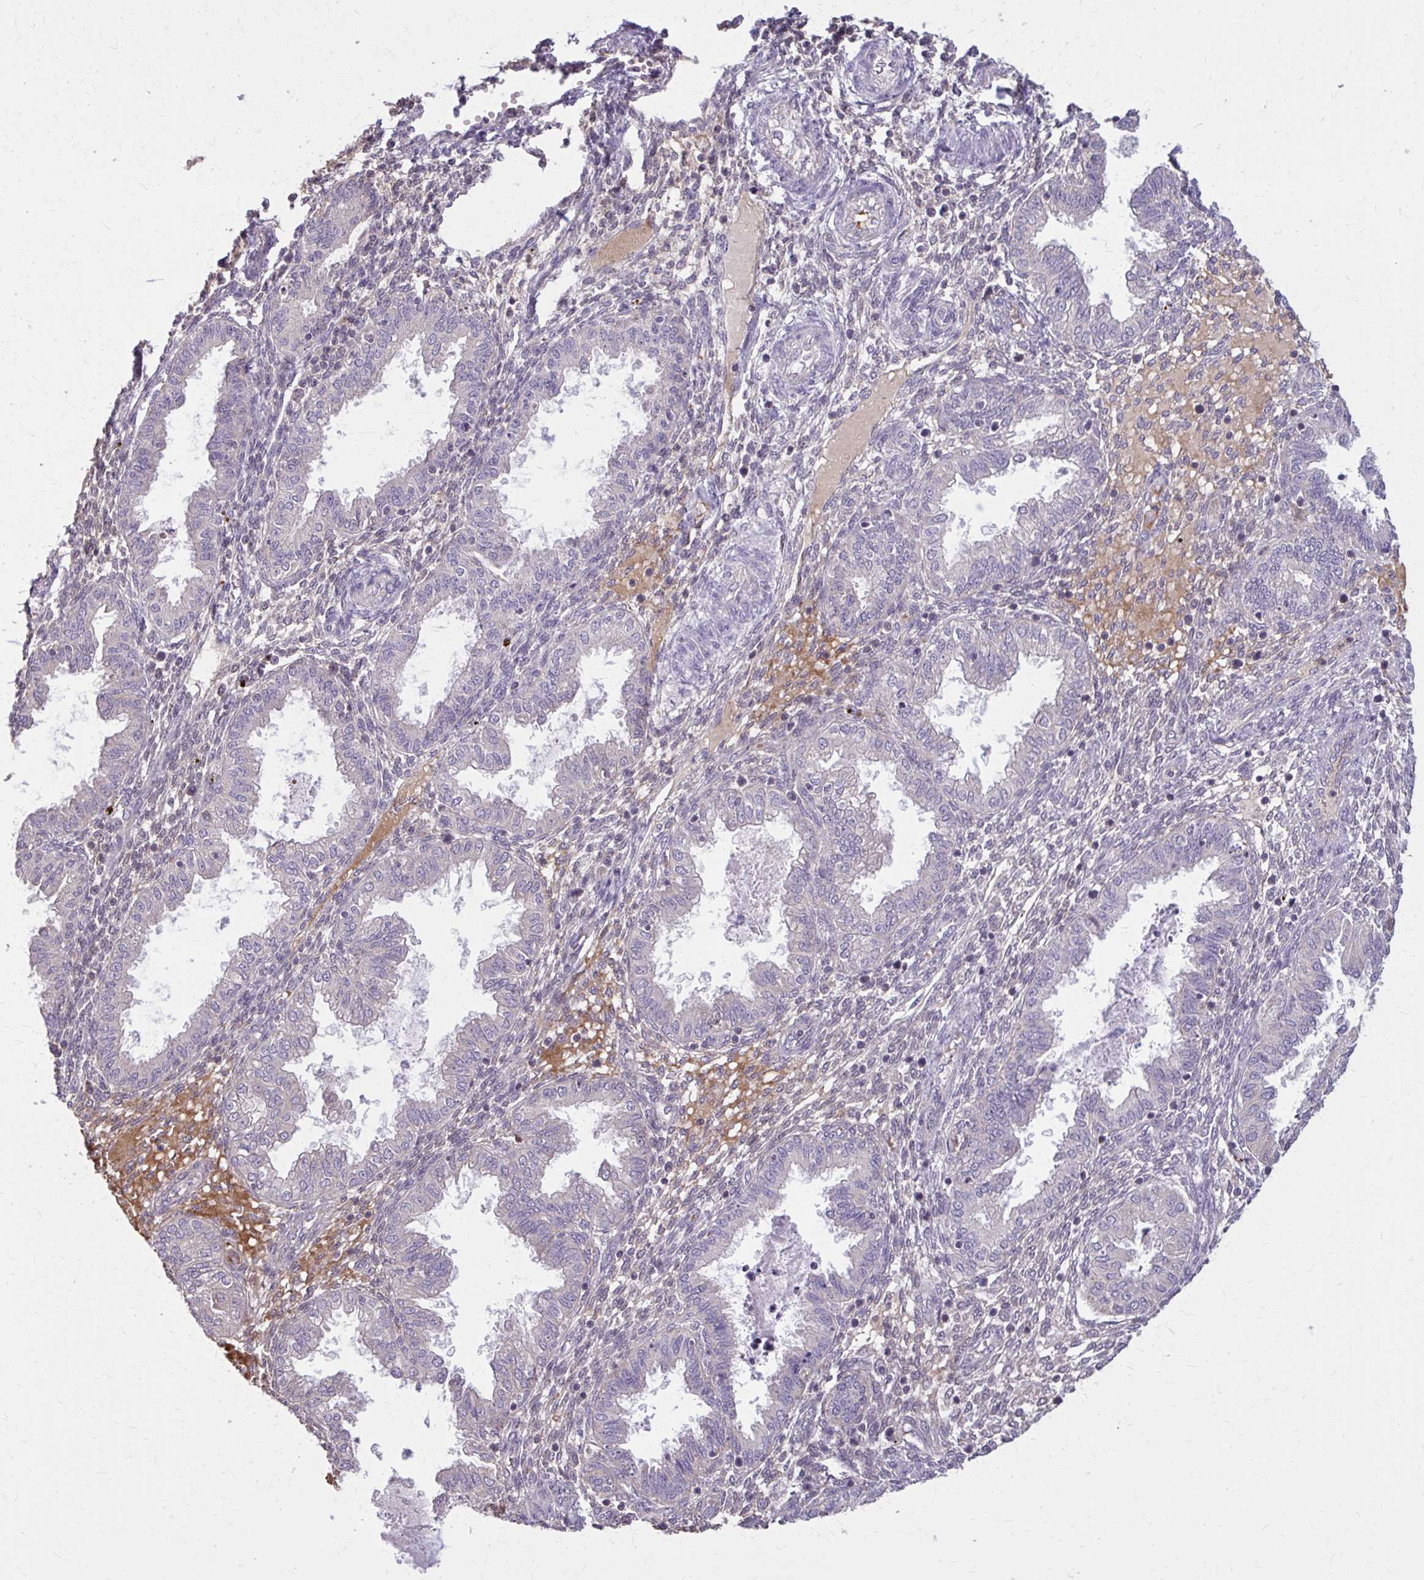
{"staining": {"intensity": "weak", "quantity": "<25%", "location": "cytoplasmic/membranous"}, "tissue": "endometrium", "cell_type": "Cells in endometrial stroma", "image_type": "normal", "snomed": [{"axis": "morphology", "description": "Normal tissue, NOS"}, {"axis": "topography", "description": "Endometrium"}], "caption": "A micrograph of human endometrium is negative for staining in cells in endometrial stroma. The staining was performed using DAB (3,3'-diaminobenzidine) to visualize the protein expression in brown, while the nuclei were stained in blue with hematoxylin (Magnification: 20x).", "gene": "NRBF2", "patient": {"sex": "female", "age": 33}}